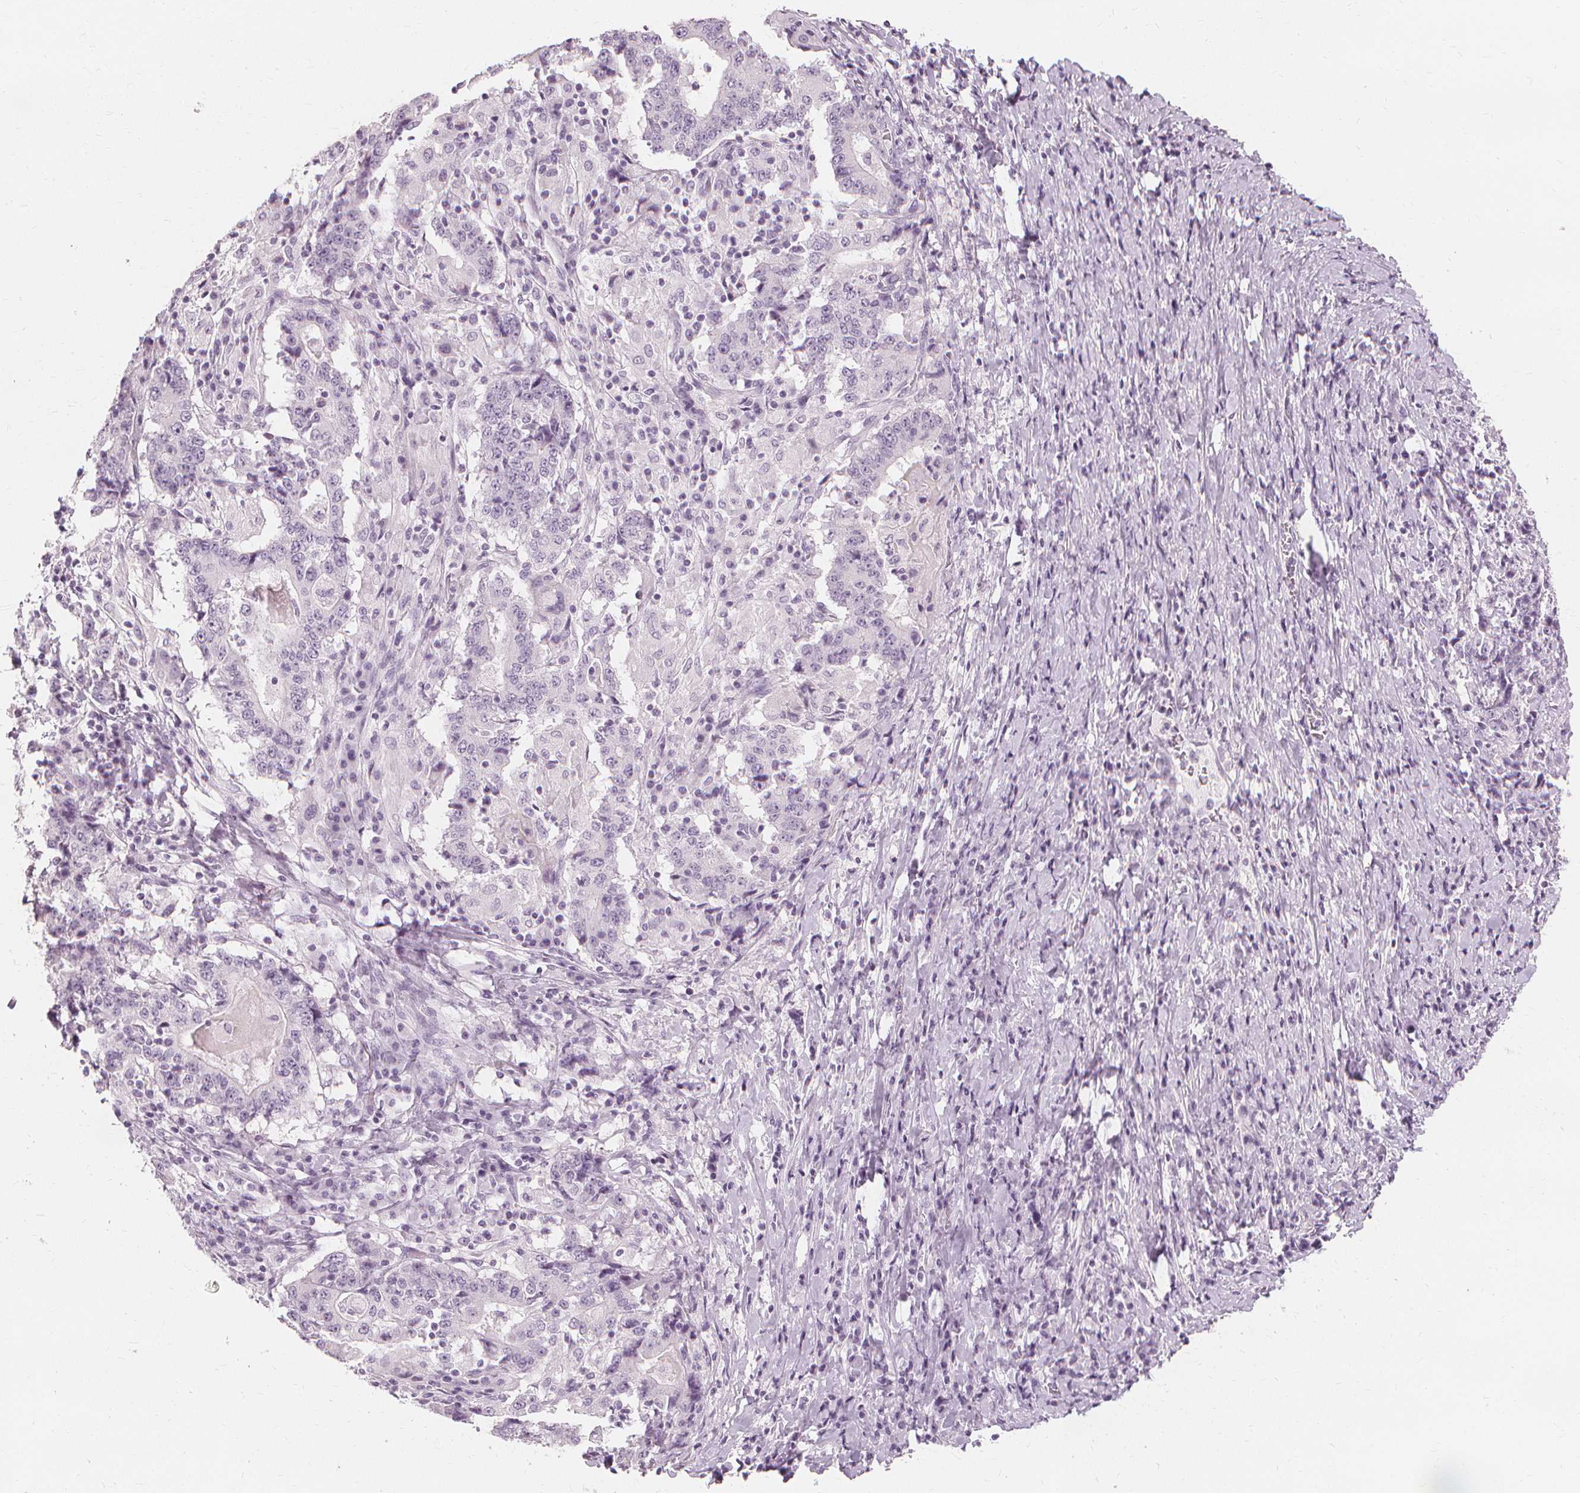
{"staining": {"intensity": "negative", "quantity": "none", "location": "none"}, "tissue": "stomach cancer", "cell_type": "Tumor cells", "image_type": "cancer", "snomed": [{"axis": "morphology", "description": "Normal tissue, NOS"}, {"axis": "morphology", "description": "Adenocarcinoma, NOS"}, {"axis": "topography", "description": "Stomach, upper"}, {"axis": "topography", "description": "Stomach"}], "caption": "This is an immunohistochemistry micrograph of human stomach adenocarcinoma. There is no positivity in tumor cells.", "gene": "MUC12", "patient": {"sex": "male", "age": 59}}